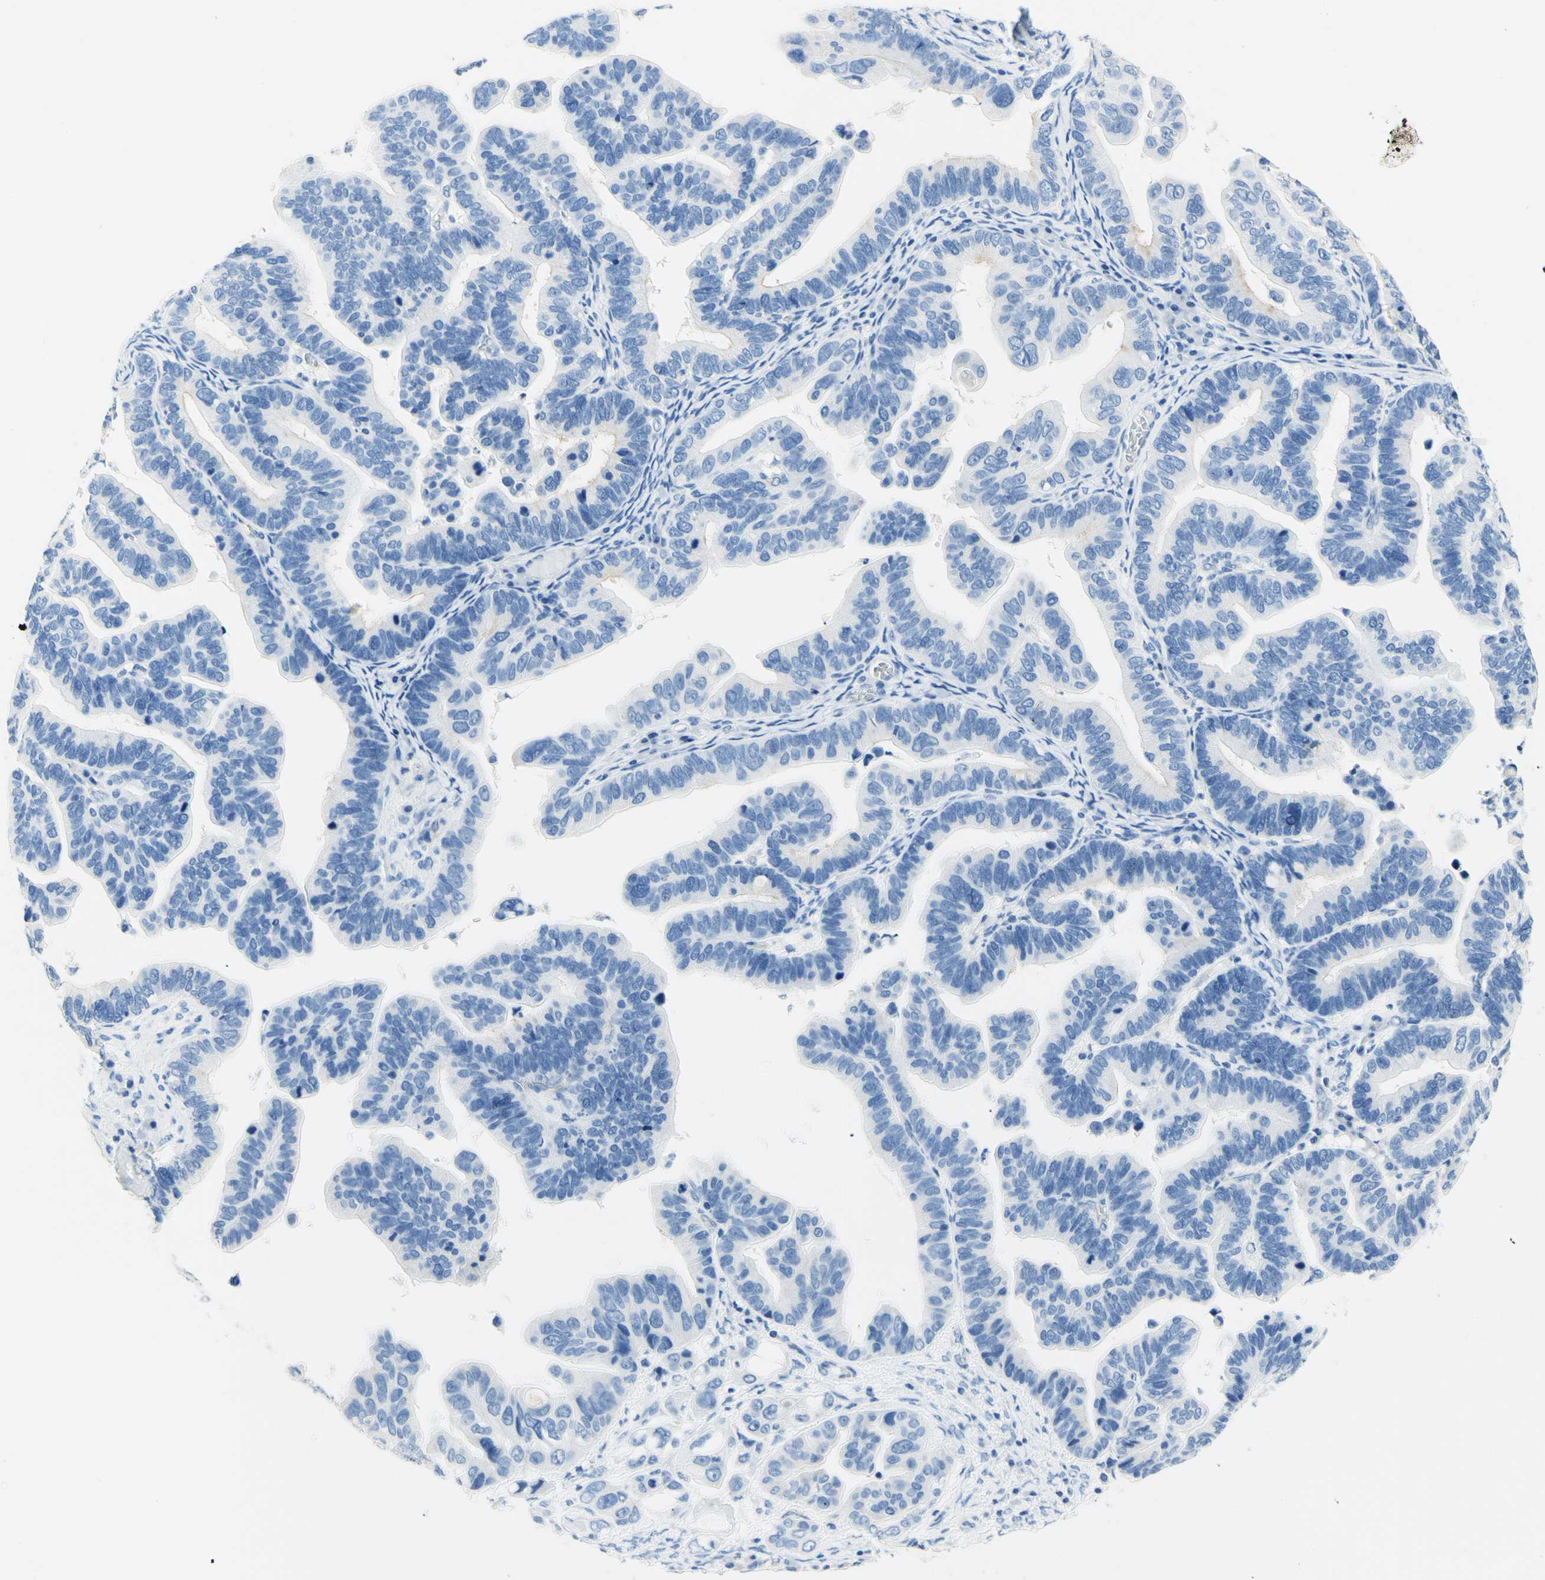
{"staining": {"intensity": "negative", "quantity": "none", "location": "none"}, "tissue": "ovarian cancer", "cell_type": "Tumor cells", "image_type": "cancer", "snomed": [{"axis": "morphology", "description": "Cystadenocarcinoma, serous, NOS"}, {"axis": "topography", "description": "Ovary"}], "caption": "An image of human ovarian cancer (serous cystadenocarcinoma) is negative for staining in tumor cells.", "gene": "HPCA", "patient": {"sex": "female", "age": 56}}